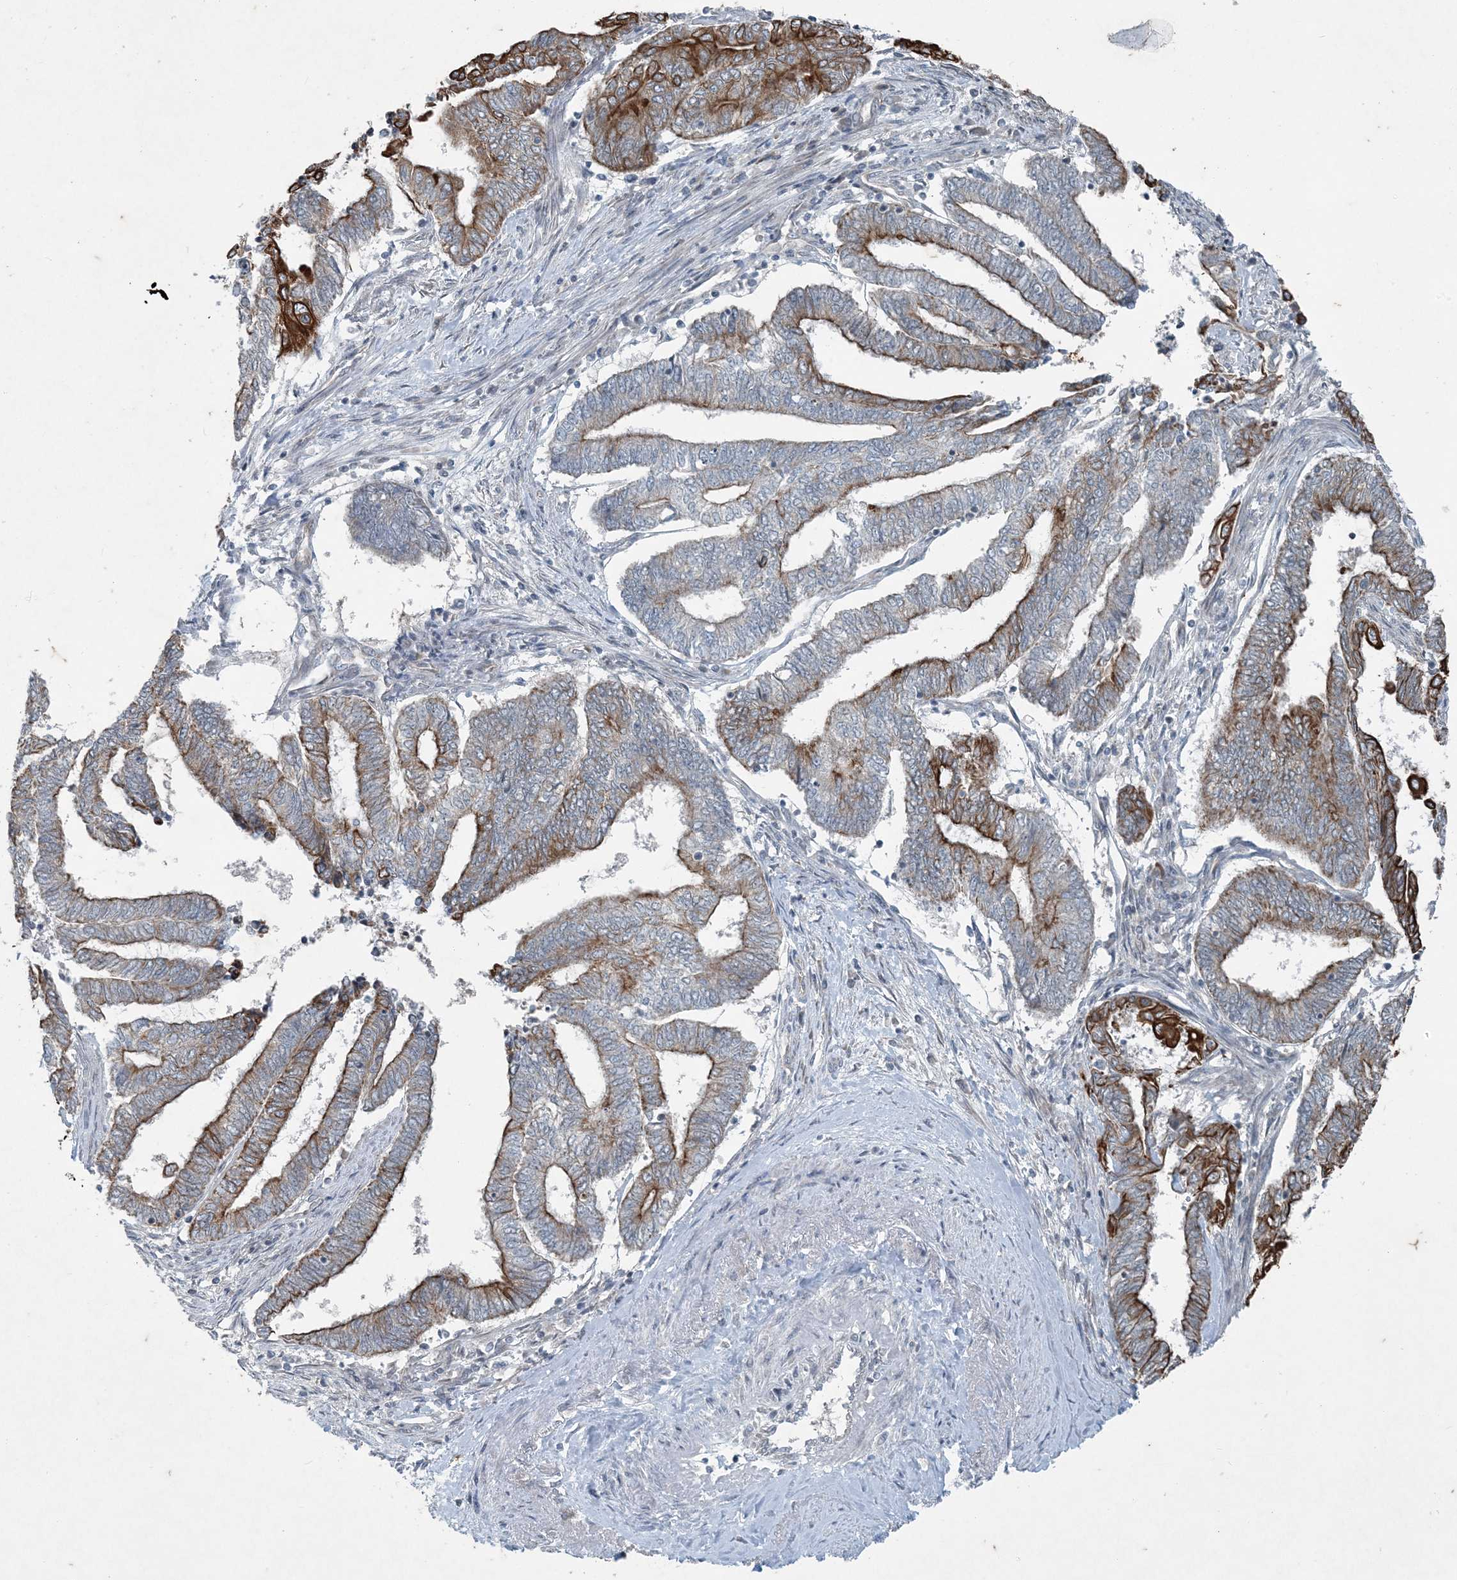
{"staining": {"intensity": "strong", "quantity": "25%-75%", "location": "cytoplasmic/membranous"}, "tissue": "endometrial cancer", "cell_type": "Tumor cells", "image_type": "cancer", "snomed": [{"axis": "morphology", "description": "Adenocarcinoma, NOS"}, {"axis": "topography", "description": "Uterus"}, {"axis": "topography", "description": "Endometrium"}], "caption": "Endometrial cancer tissue exhibits strong cytoplasmic/membranous staining in about 25%-75% of tumor cells, visualized by immunohistochemistry. (DAB = brown stain, brightfield microscopy at high magnification).", "gene": "PC", "patient": {"sex": "female", "age": 70}}